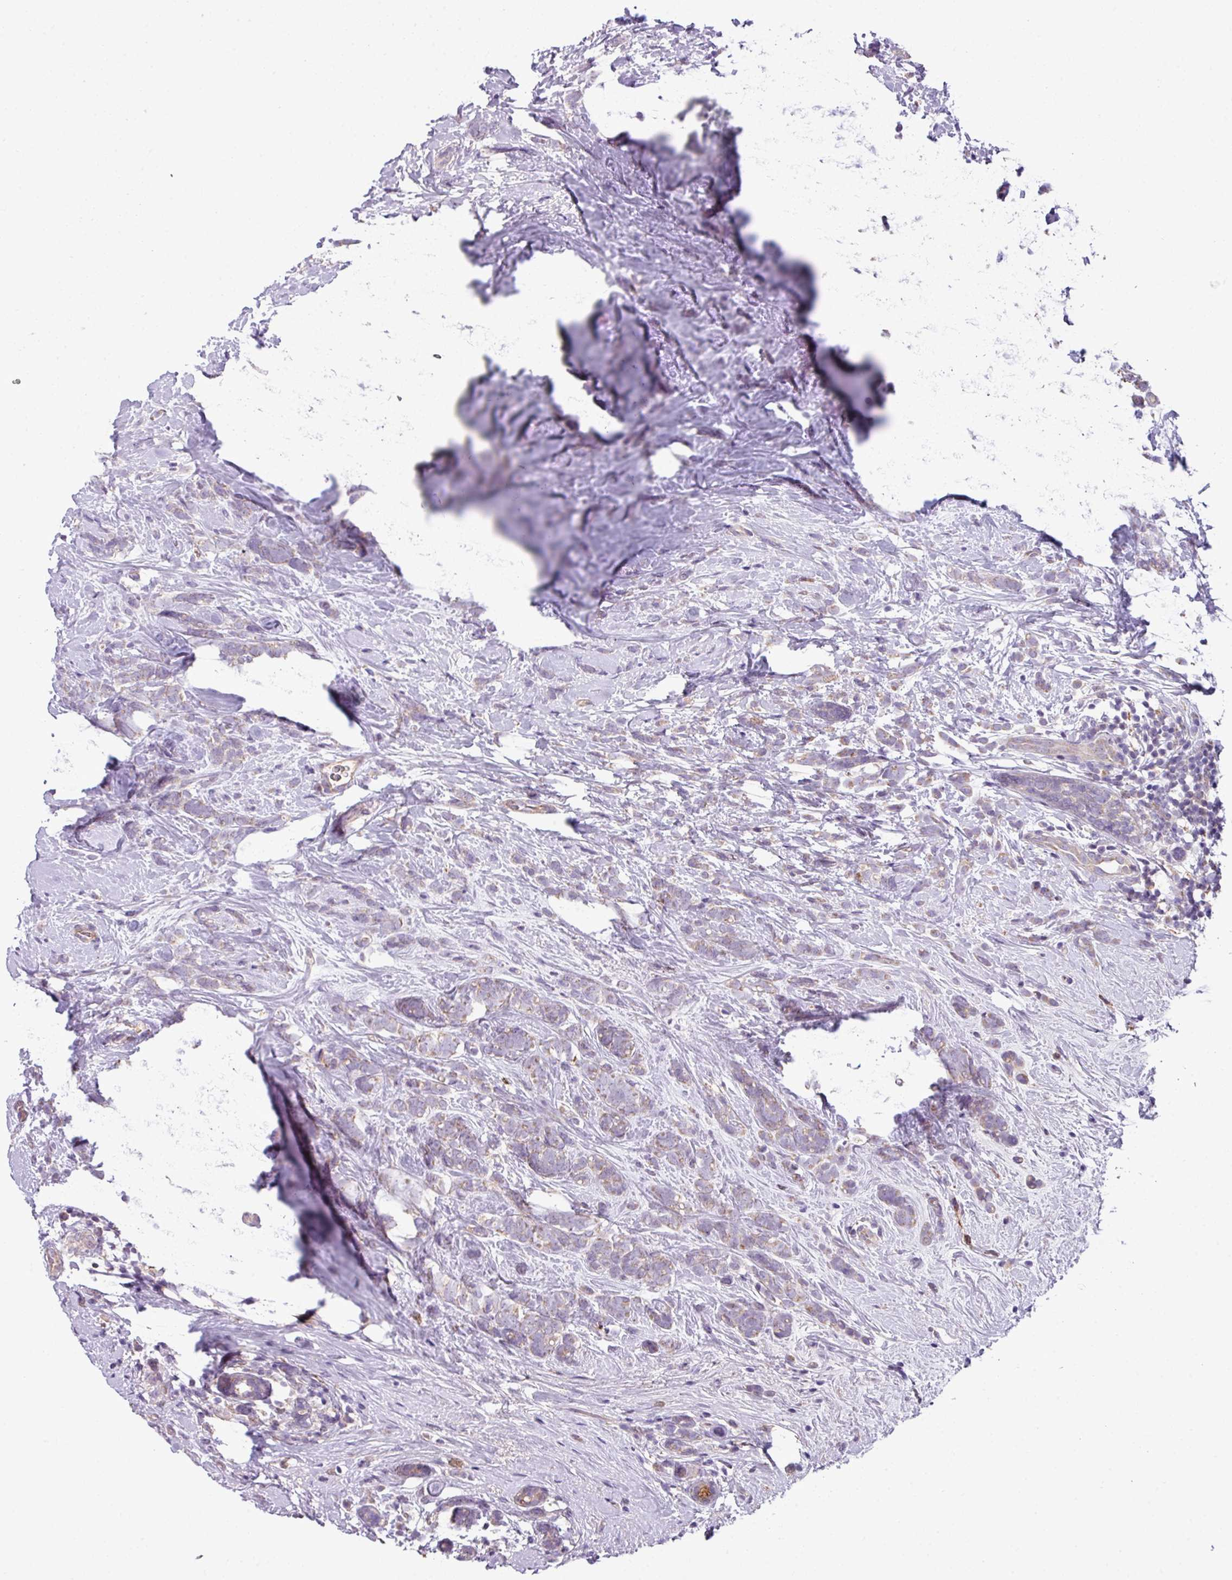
{"staining": {"intensity": "weak", "quantity": "25%-75%", "location": "cytoplasmic/membranous"}, "tissue": "breast cancer", "cell_type": "Tumor cells", "image_type": "cancer", "snomed": [{"axis": "morphology", "description": "Lobular carcinoma"}, {"axis": "topography", "description": "Breast"}], "caption": "Breast lobular carcinoma stained with a brown dye demonstrates weak cytoplasmic/membranous positive expression in about 25%-75% of tumor cells.", "gene": "LRRC9", "patient": {"sex": "female", "age": 58}}